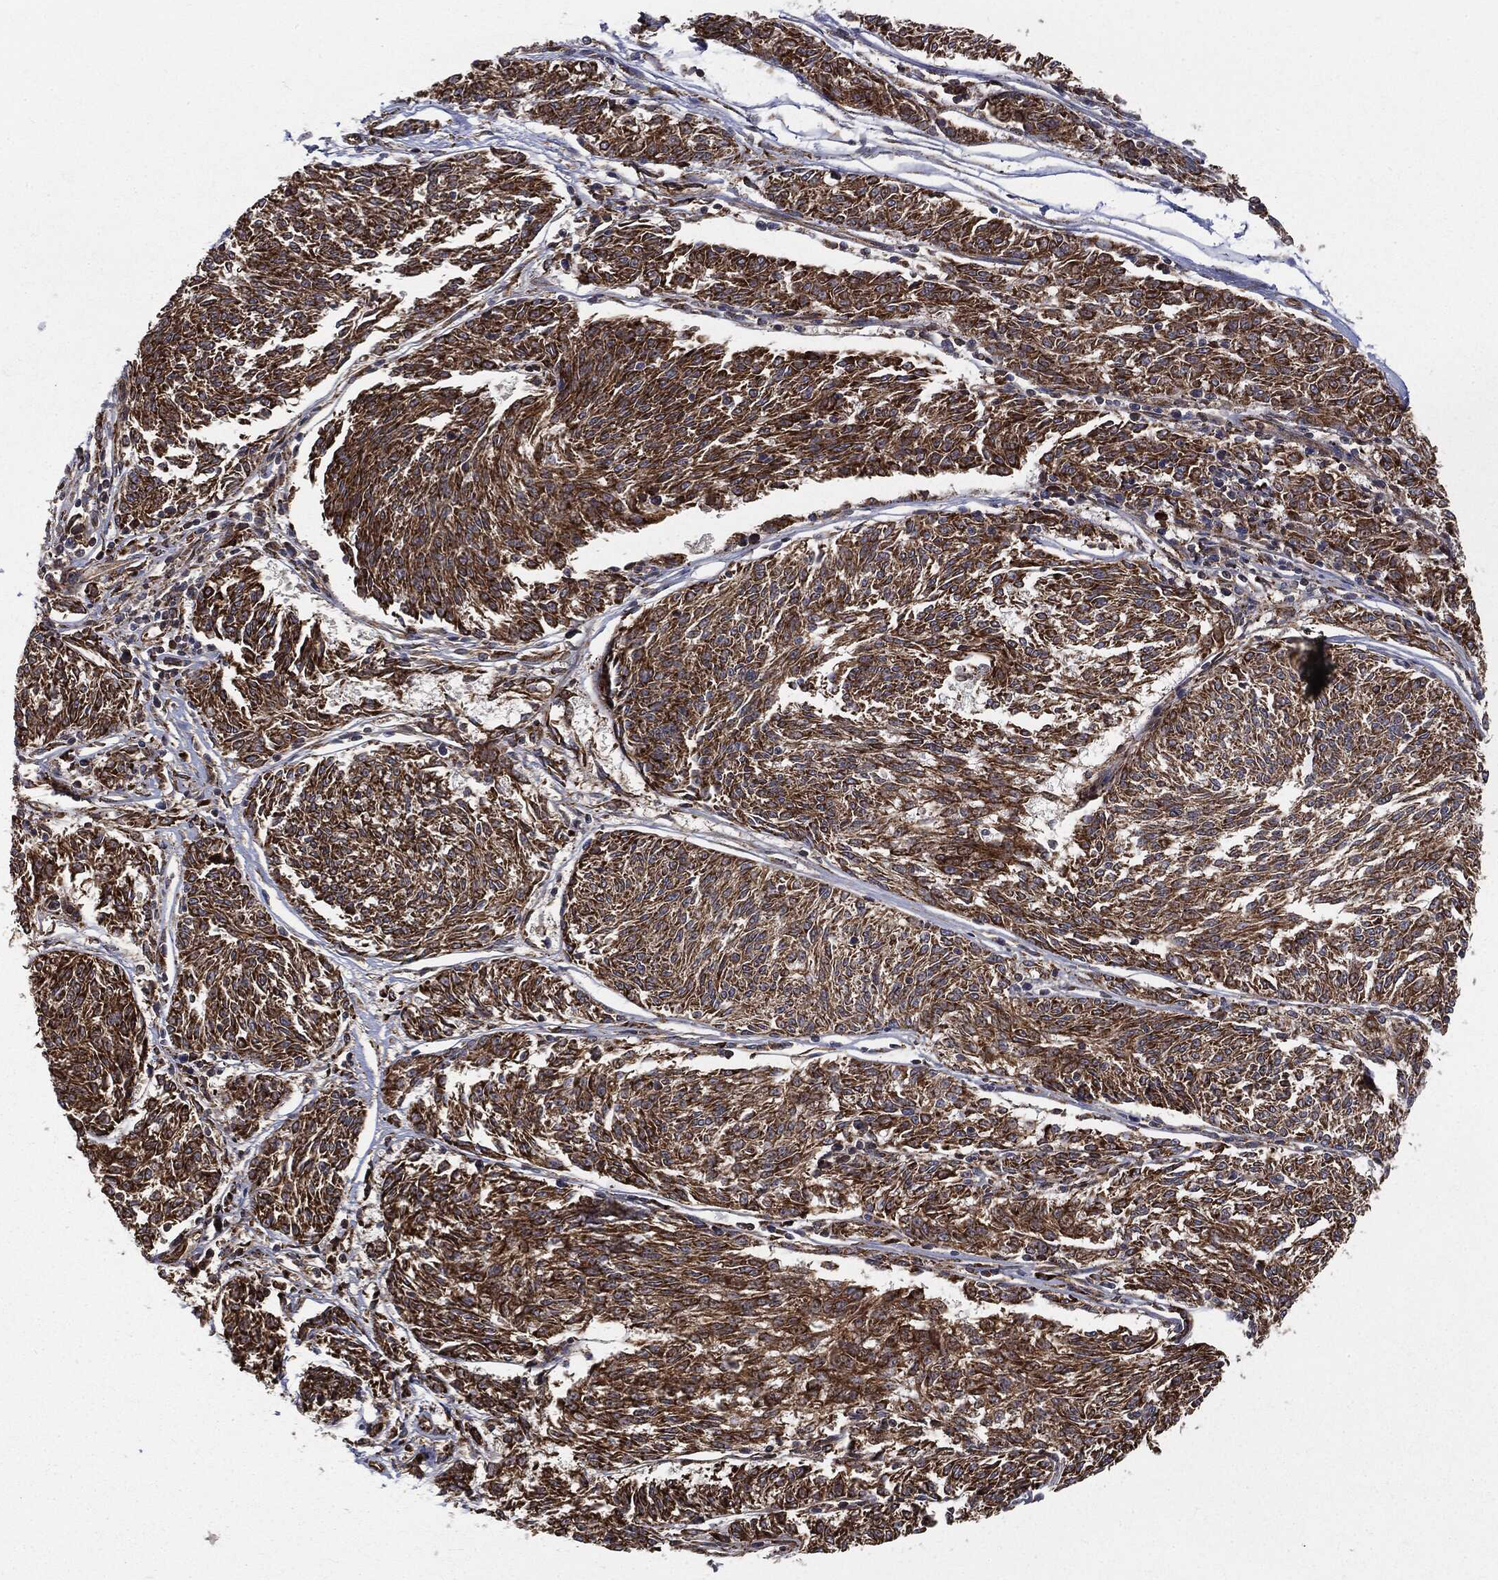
{"staining": {"intensity": "strong", "quantity": ">75%", "location": "cytoplasmic/membranous"}, "tissue": "melanoma", "cell_type": "Tumor cells", "image_type": "cancer", "snomed": [{"axis": "morphology", "description": "Malignant melanoma, NOS"}, {"axis": "topography", "description": "Skin"}], "caption": "About >75% of tumor cells in malignant melanoma reveal strong cytoplasmic/membranous protein positivity as visualized by brown immunohistochemical staining.", "gene": "CYLD", "patient": {"sex": "female", "age": 72}}